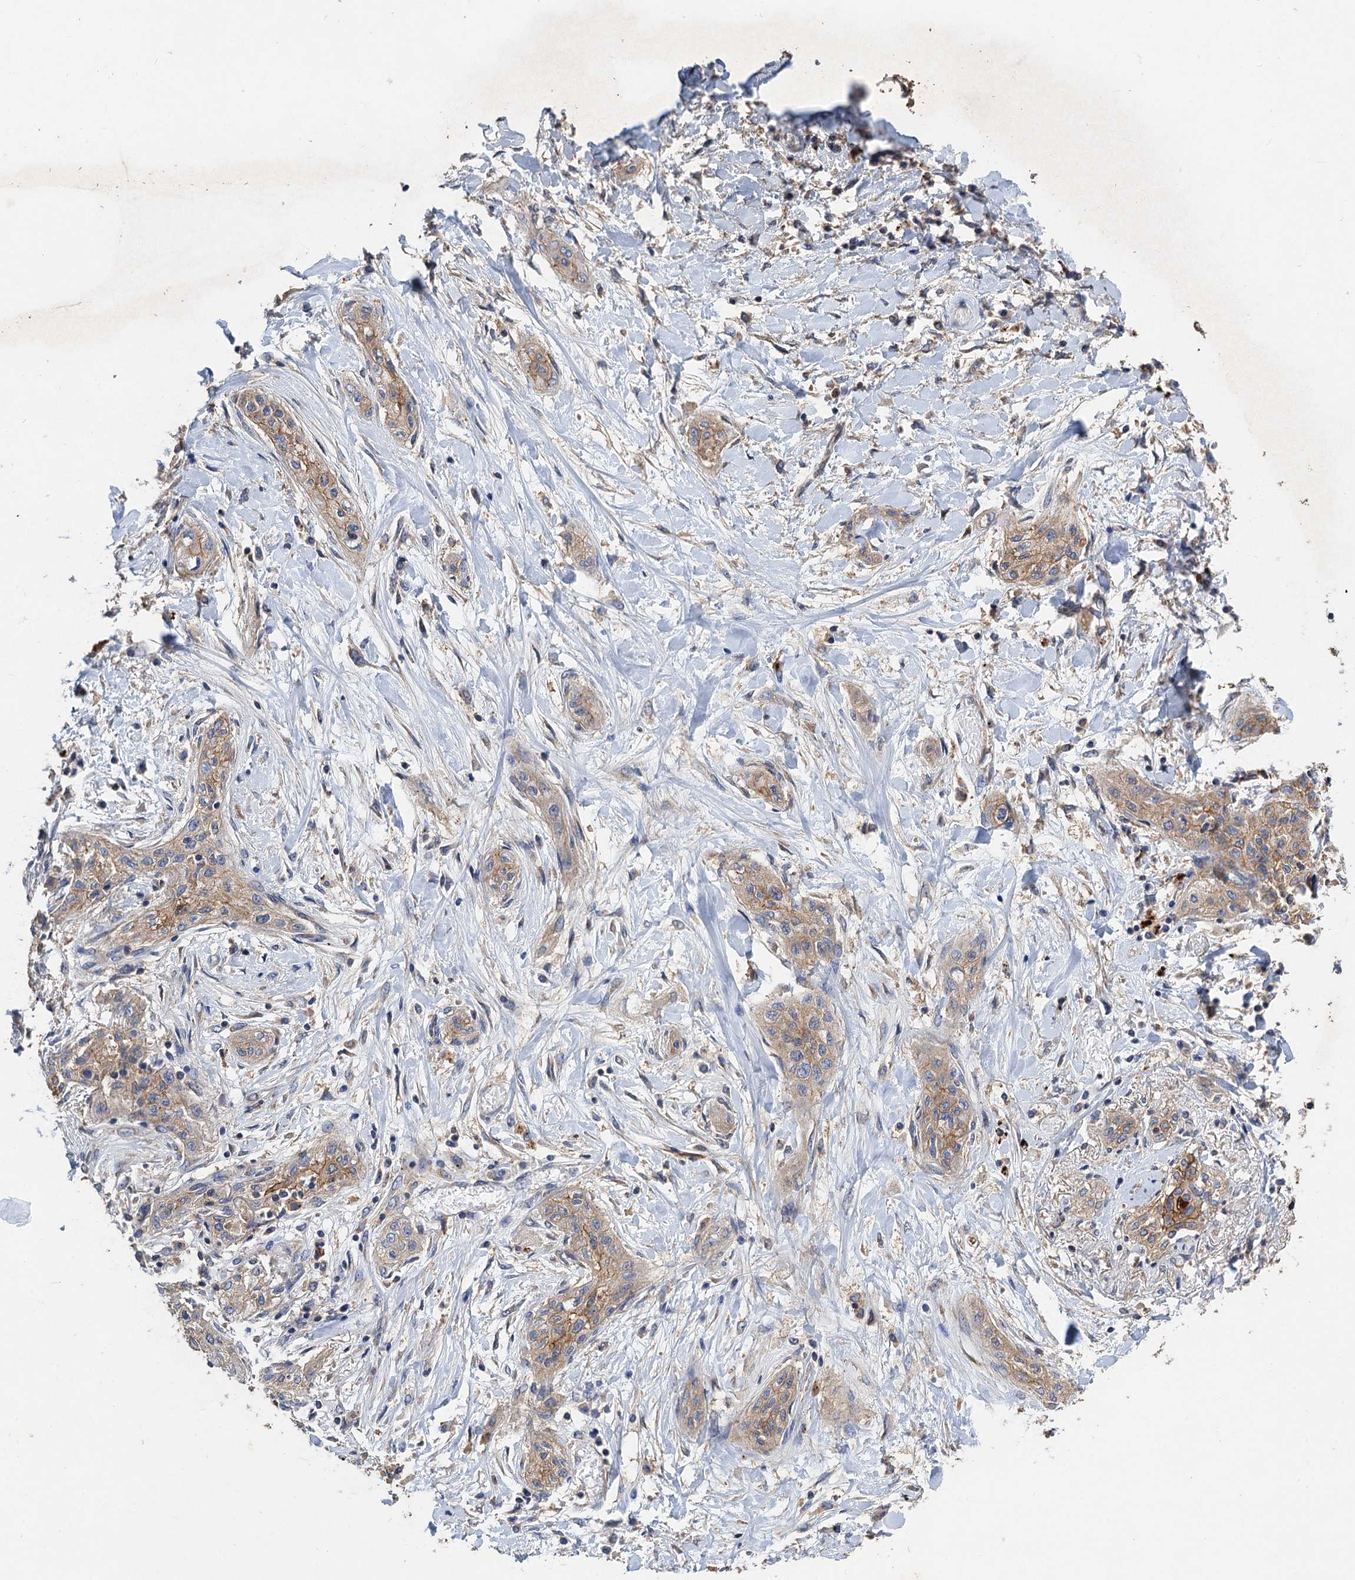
{"staining": {"intensity": "weak", "quantity": ">75%", "location": "cytoplasmic/membranous"}, "tissue": "lung cancer", "cell_type": "Tumor cells", "image_type": "cancer", "snomed": [{"axis": "morphology", "description": "Squamous cell carcinoma, NOS"}, {"axis": "topography", "description": "Lung"}], "caption": "Brown immunohistochemical staining in lung cancer displays weak cytoplasmic/membranous expression in approximately >75% of tumor cells. (Stains: DAB (3,3'-diaminobenzidine) in brown, nuclei in blue, Microscopy: brightfield microscopy at high magnification).", "gene": "SCUBE3", "patient": {"sex": "female", "age": 47}}